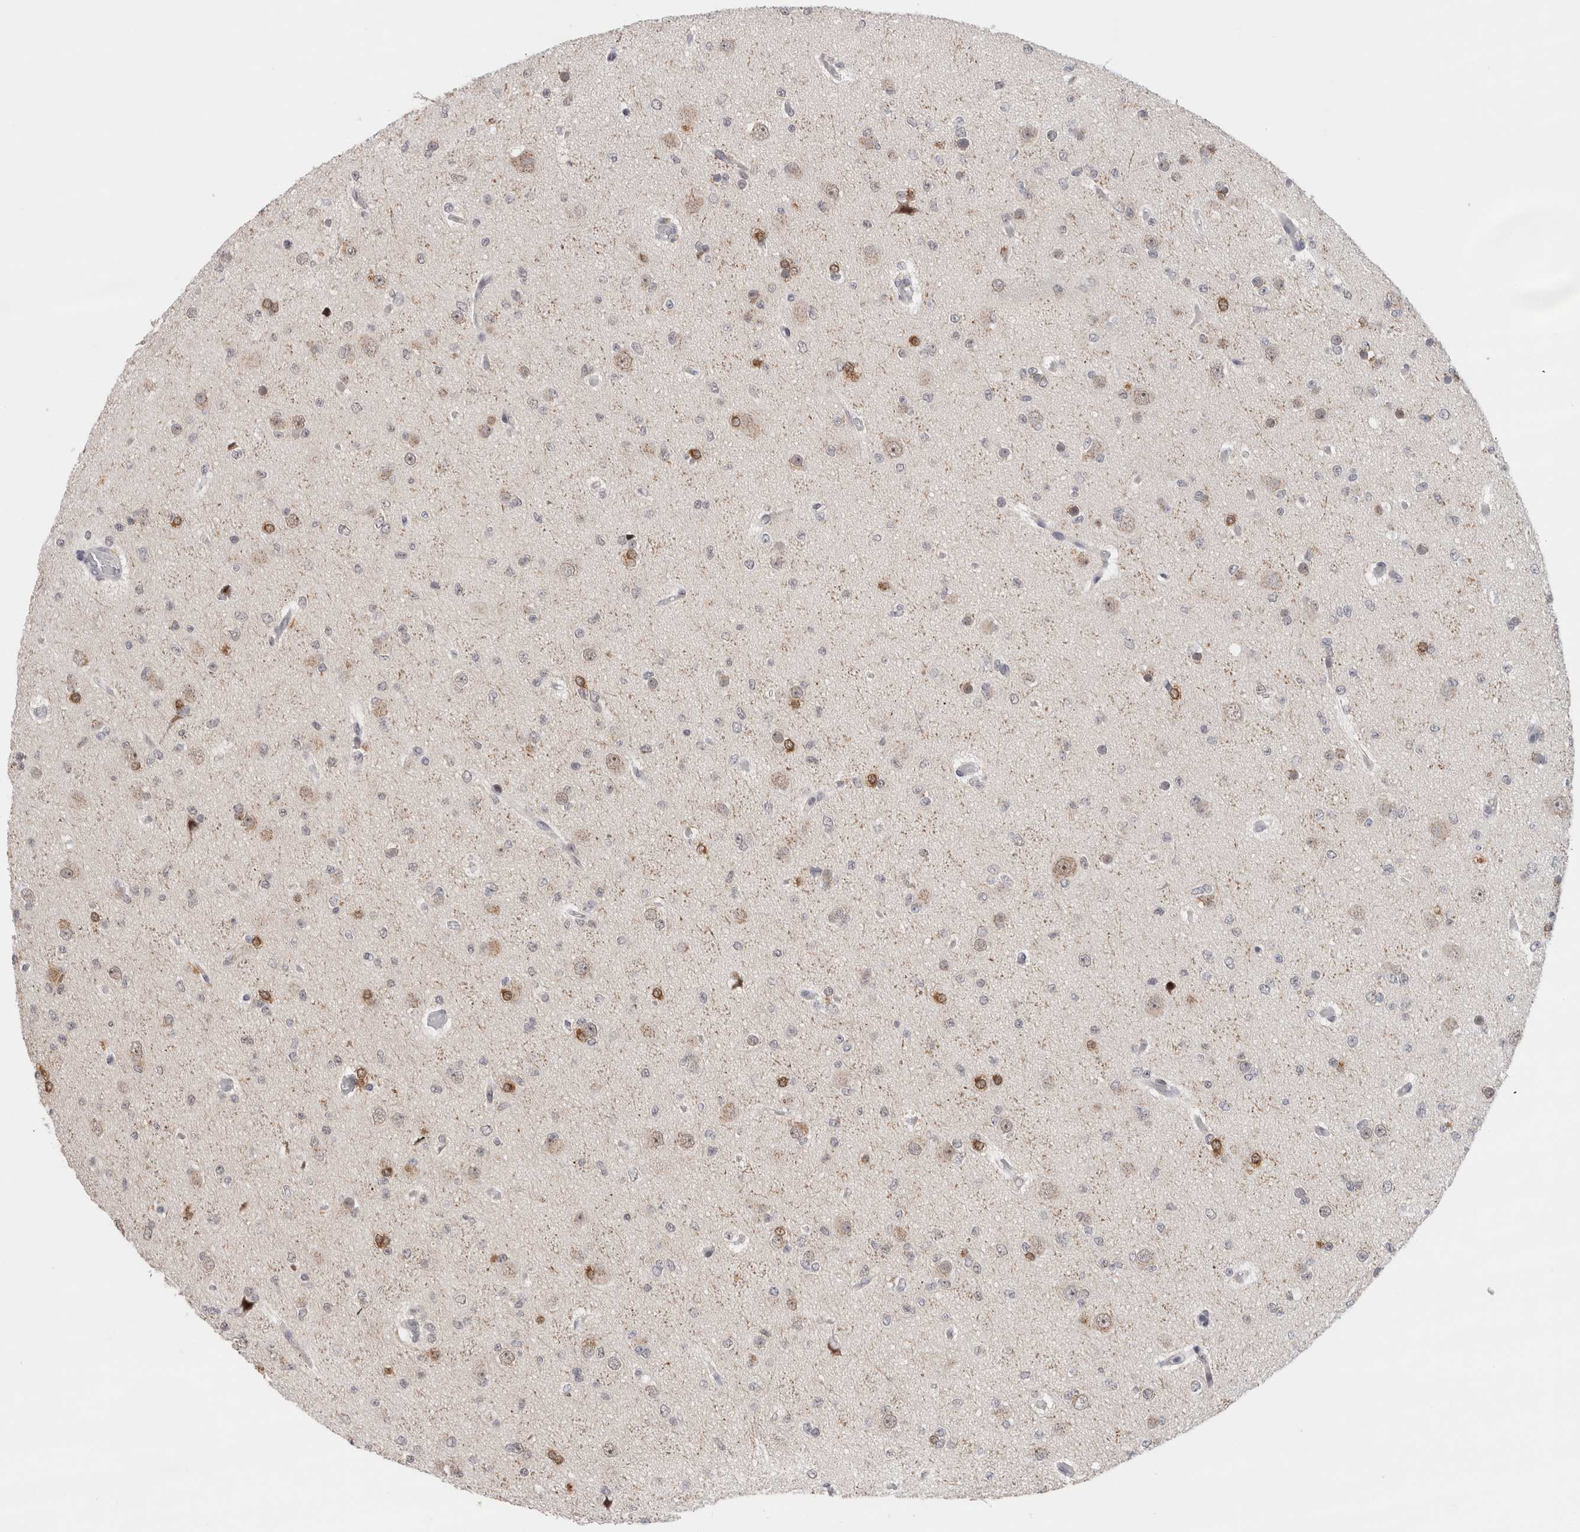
{"staining": {"intensity": "weak", "quantity": "<25%", "location": "cytoplasmic/membranous"}, "tissue": "glioma", "cell_type": "Tumor cells", "image_type": "cancer", "snomed": [{"axis": "morphology", "description": "Glioma, malignant, Low grade"}, {"axis": "topography", "description": "Brain"}], "caption": "Immunohistochemistry (IHC) micrograph of neoplastic tissue: glioma stained with DAB demonstrates no significant protein positivity in tumor cells.", "gene": "ZNF521", "patient": {"sex": "female", "age": 22}}